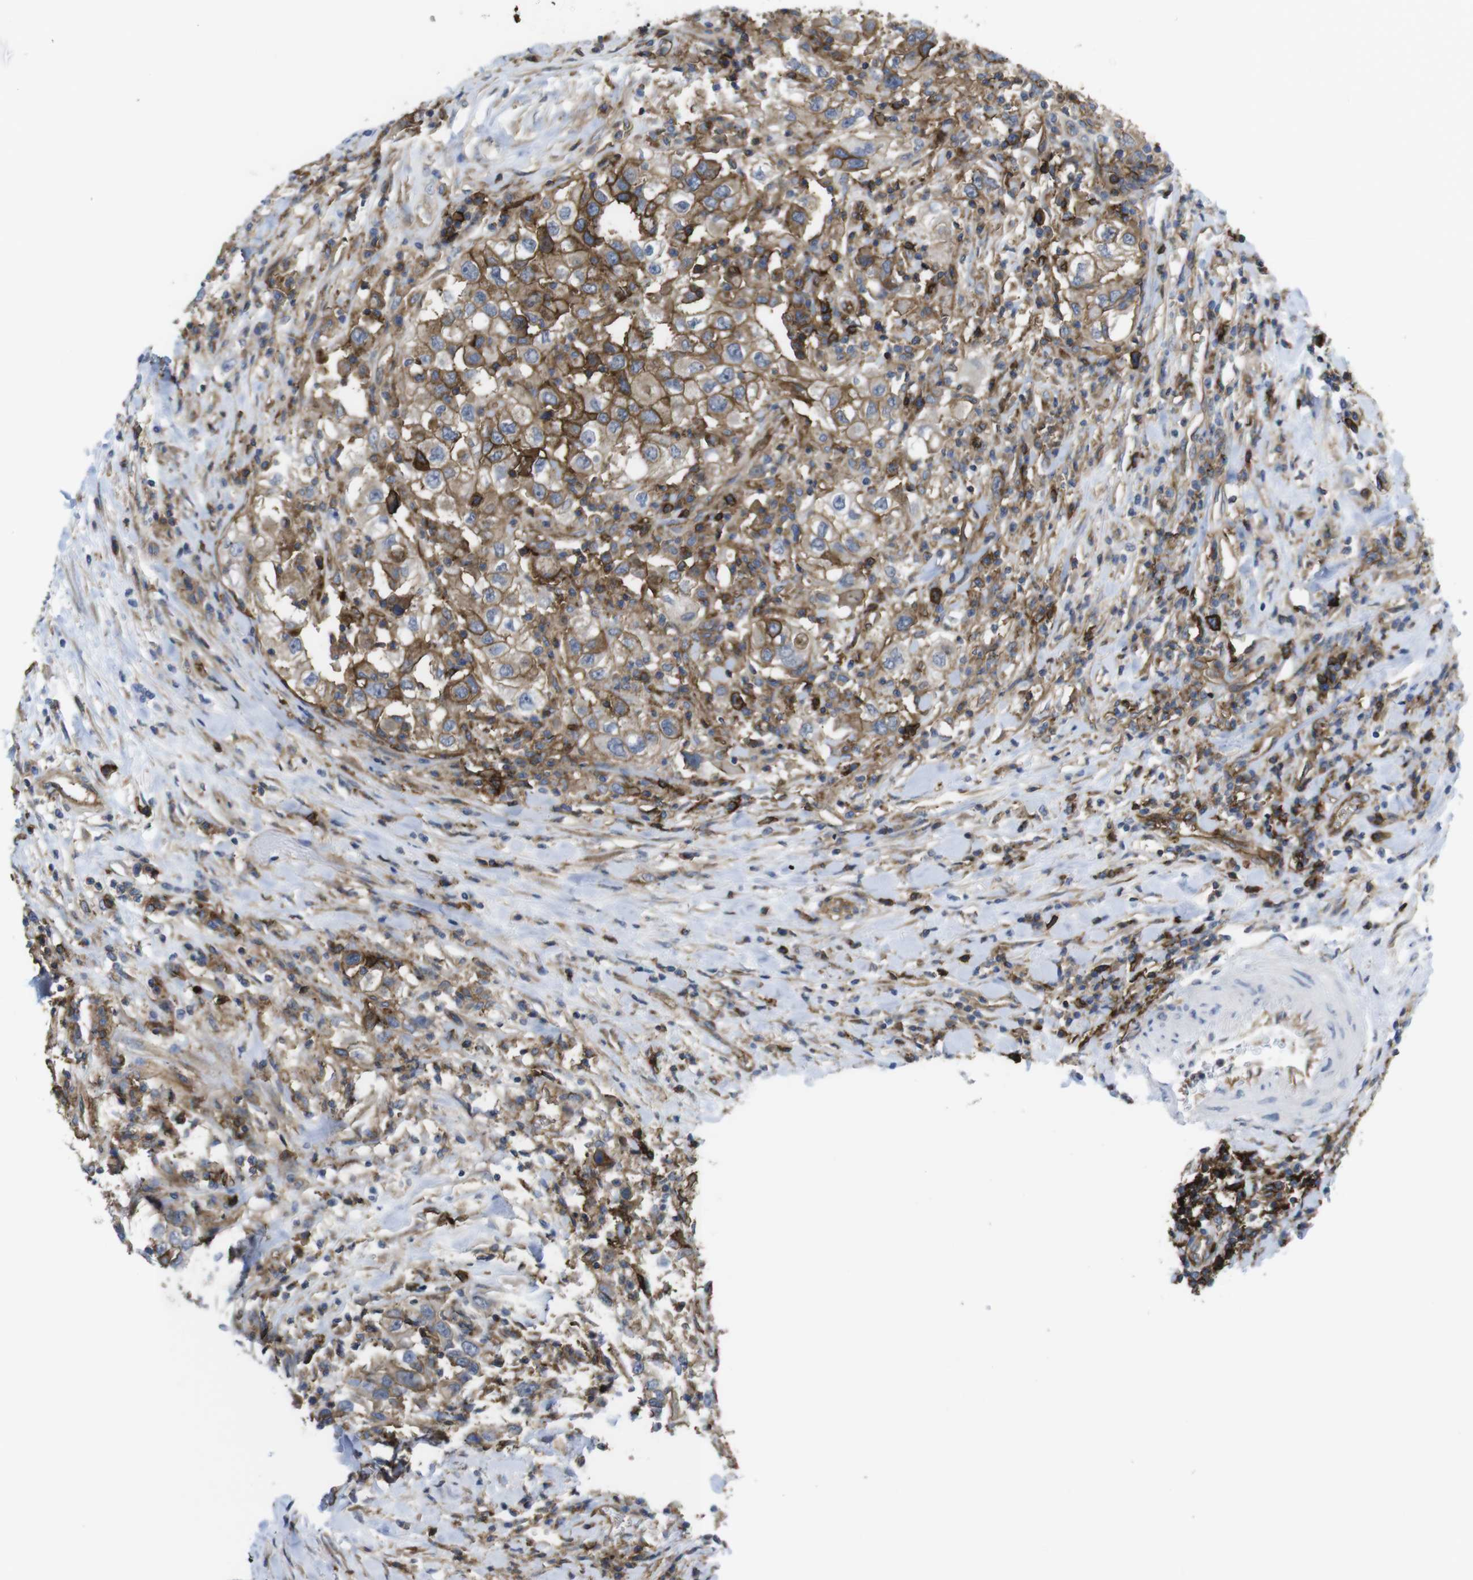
{"staining": {"intensity": "strong", "quantity": "25%-75%", "location": "cytoplasmic/membranous"}, "tissue": "urothelial cancer", "cell_type": "Tumor cells", "image_type": "cancer", "snomed": [{"axis": "morphology", "description": "Urothelial carcinoma, High grade"}, {"axis": "topography", "description": "Urinary bladder"}], "caption": "Urothelial cancer stained for a protein shows strong cytoplasmic/membranous positivity in tumor cells.", "gene": "CCR6", "patient": {"sex": "female", "age": 80}}